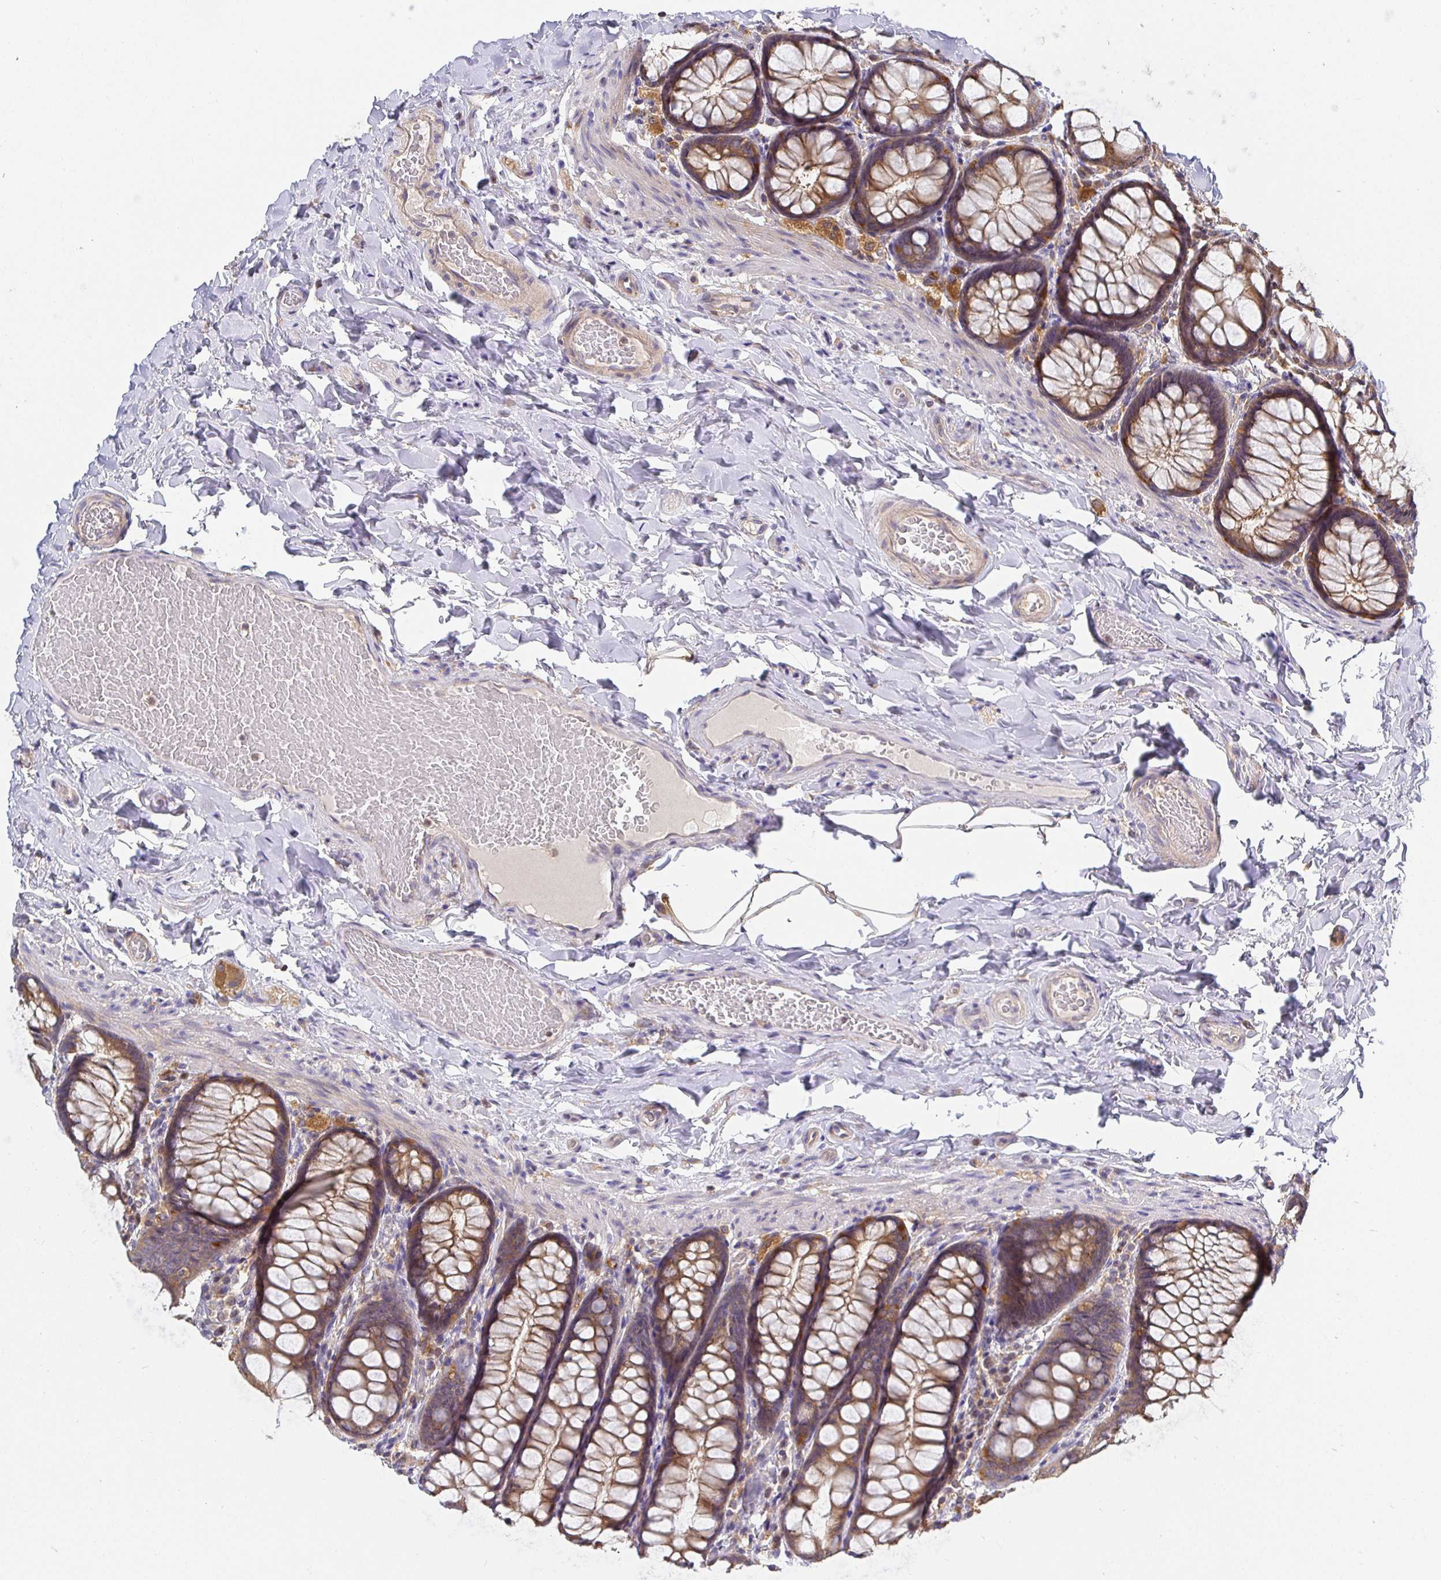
{"staining": {"intensity": "weak", "quantity": "<25%", "location": "cytoplasmic/membranous"}, "tissue": "colon", "cell_type": "Endothelial cells", "image_type": "normal", "snomed": [{"axis": "morphology", "description": "Normal tissue, NOS"}, {"axis": "topography", "description": "Colon"}], "caption": "High power microscopy photomicrograph of an immunohistochemistry (IHC) image of normal colon, revealing no significant staining in endothelial cells.", "gene": "ATP6V1F", "patient": {"sex": "male", "age": 47}}